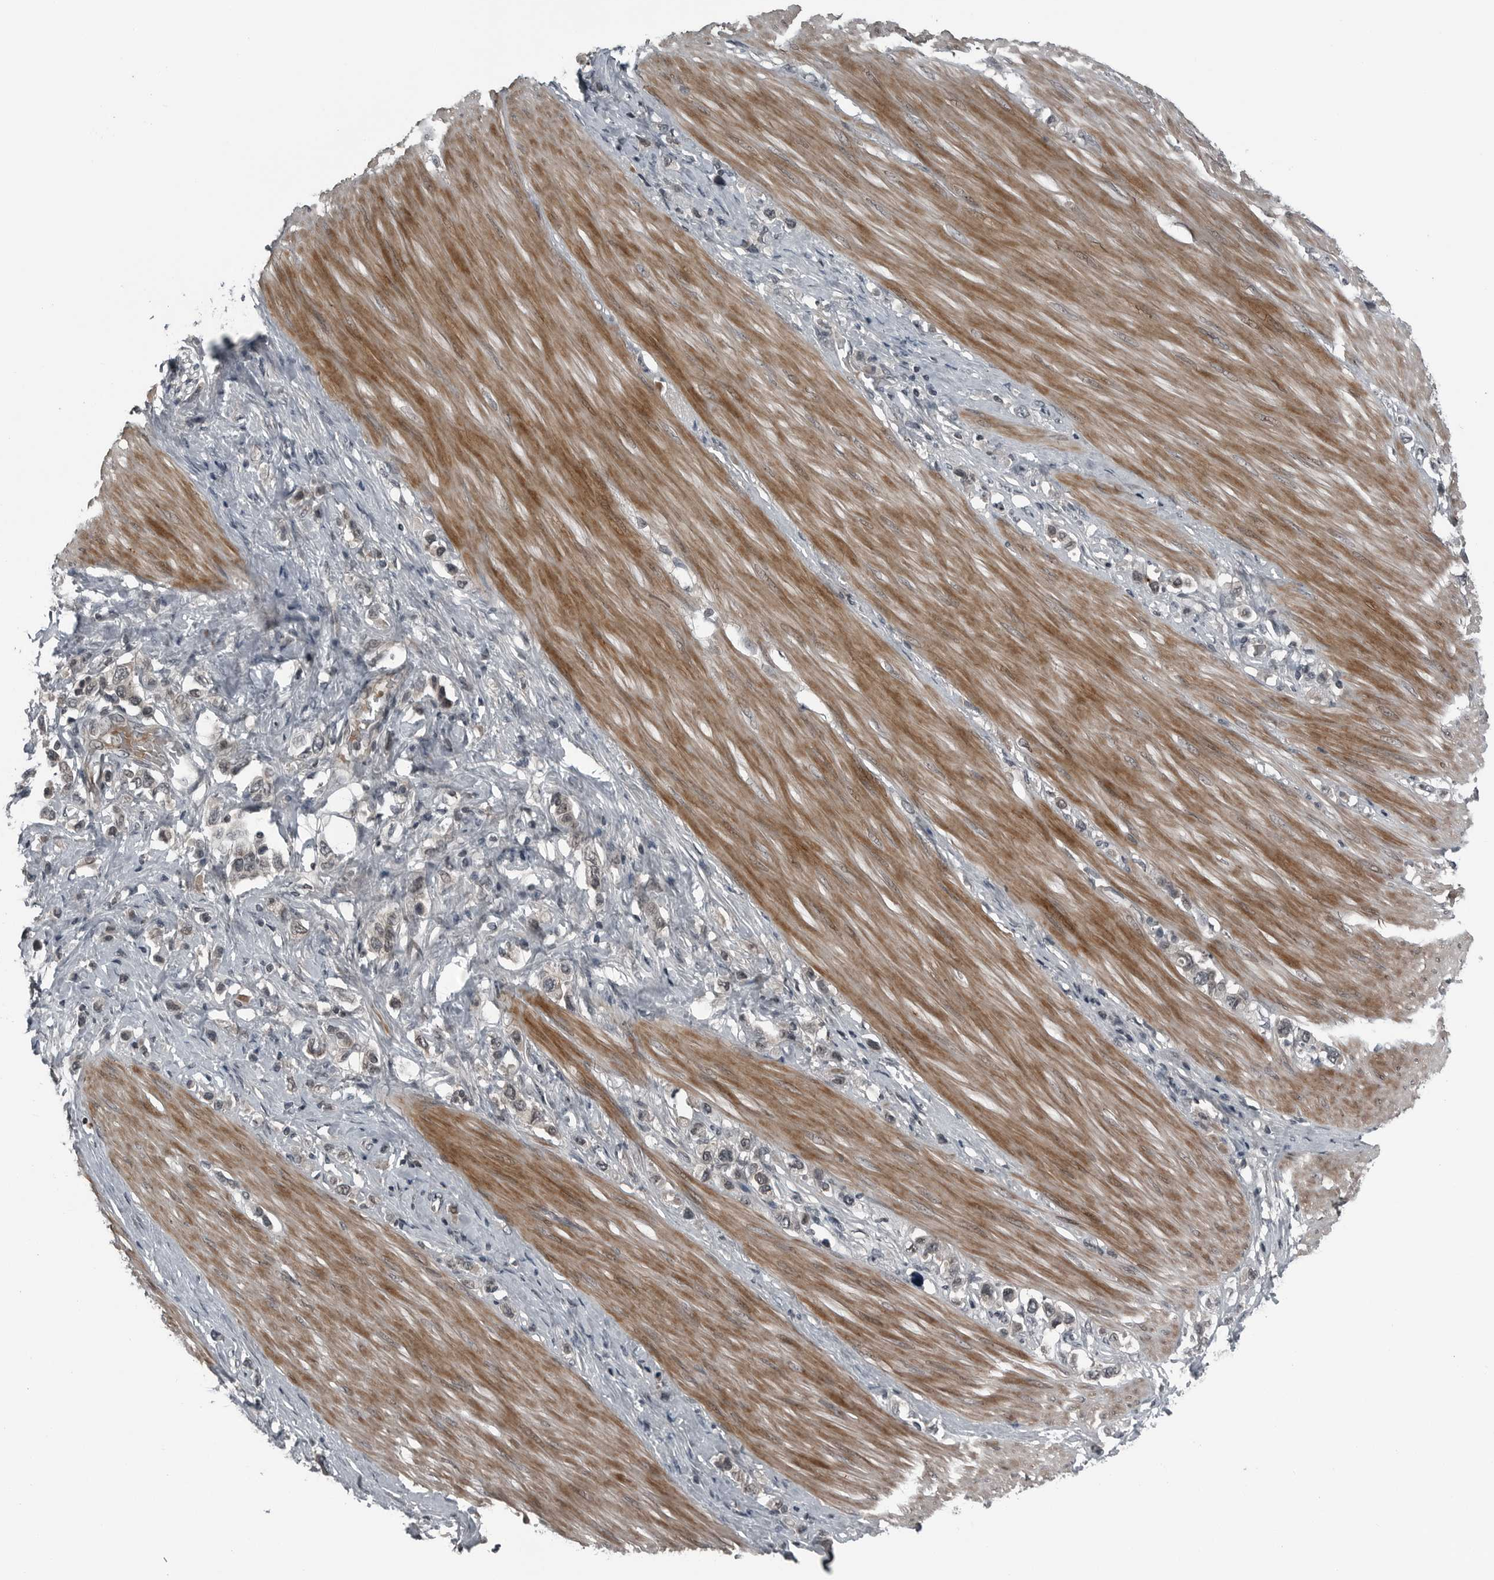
{"staining": {"intensity": "negative", "quantity": "none", "location": "none"}, "tissue": "stomach cancer", "cell_type": "Tumor cells", "image_type": "cancer", "snomed": [{"axis": "morphology", "description": "Adenocarcinoma, NOS"}, {"axis": "topography", "description": "Stomach"}], "caption": "Tumor cells are negative for brown protein staining in stomach adenocarcinoma.", "gene": "GAK", "patient": {"sex": "female", "age": 65}}